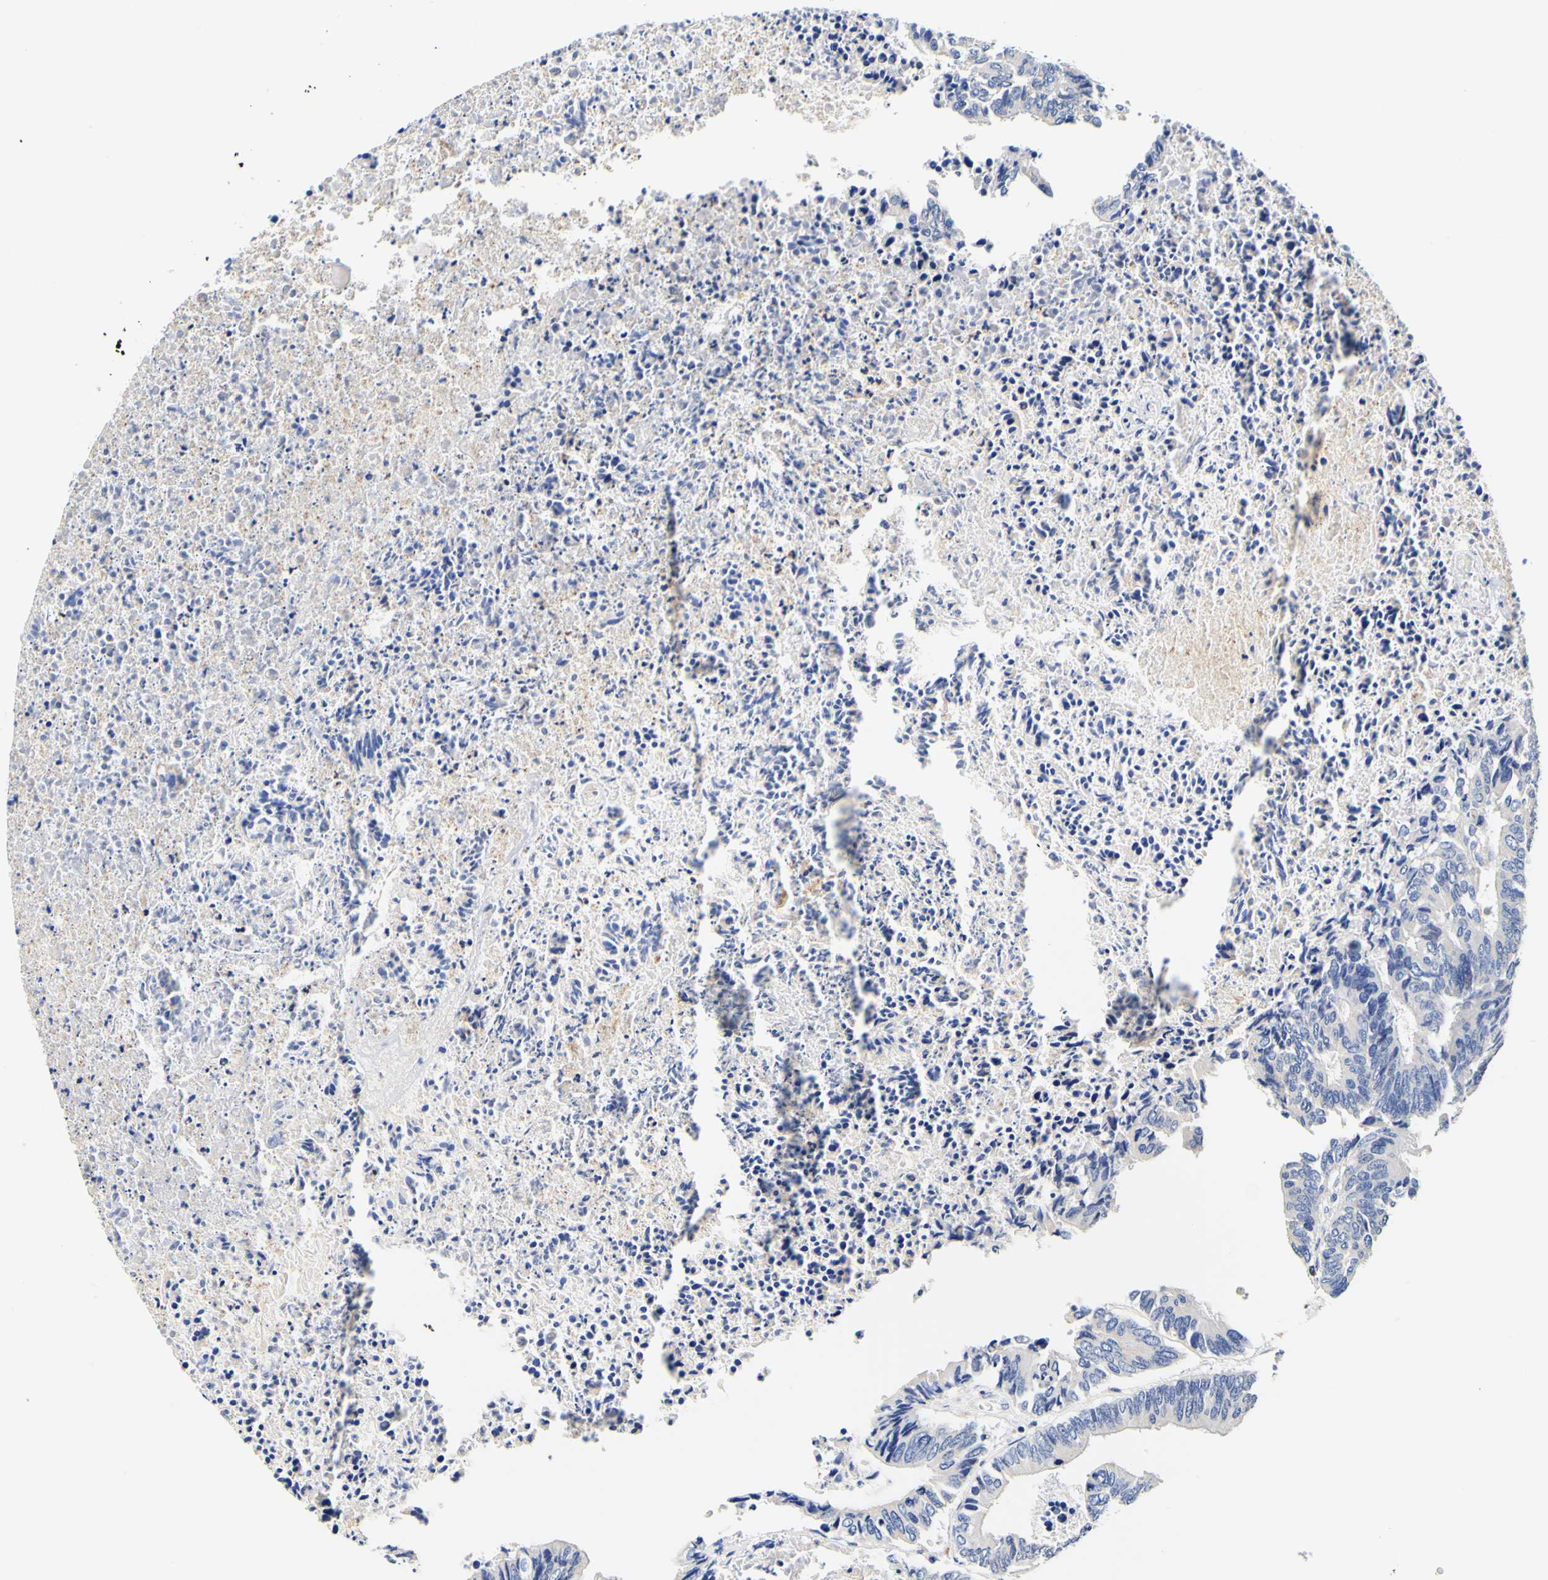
{"staining": {"intensity": "negative", "quantity": "none", "location": "none"}, "tissue": "colorectal cancer", "cell_type": "Tumor cells", "image_type": "cancer", "snomed": [{"axis": "morphology", "description": "Adenocarcinoma, NOS"}, {"axis": "topography", "description": "Rectum"}], "caption": "The immunohistochemistry (IHC) image has no significant expression in tumor cells of colorectal adenocarcinoma tissue.", "gene": "CAMK4", "patient": {"sex": "male", "age": 63}}